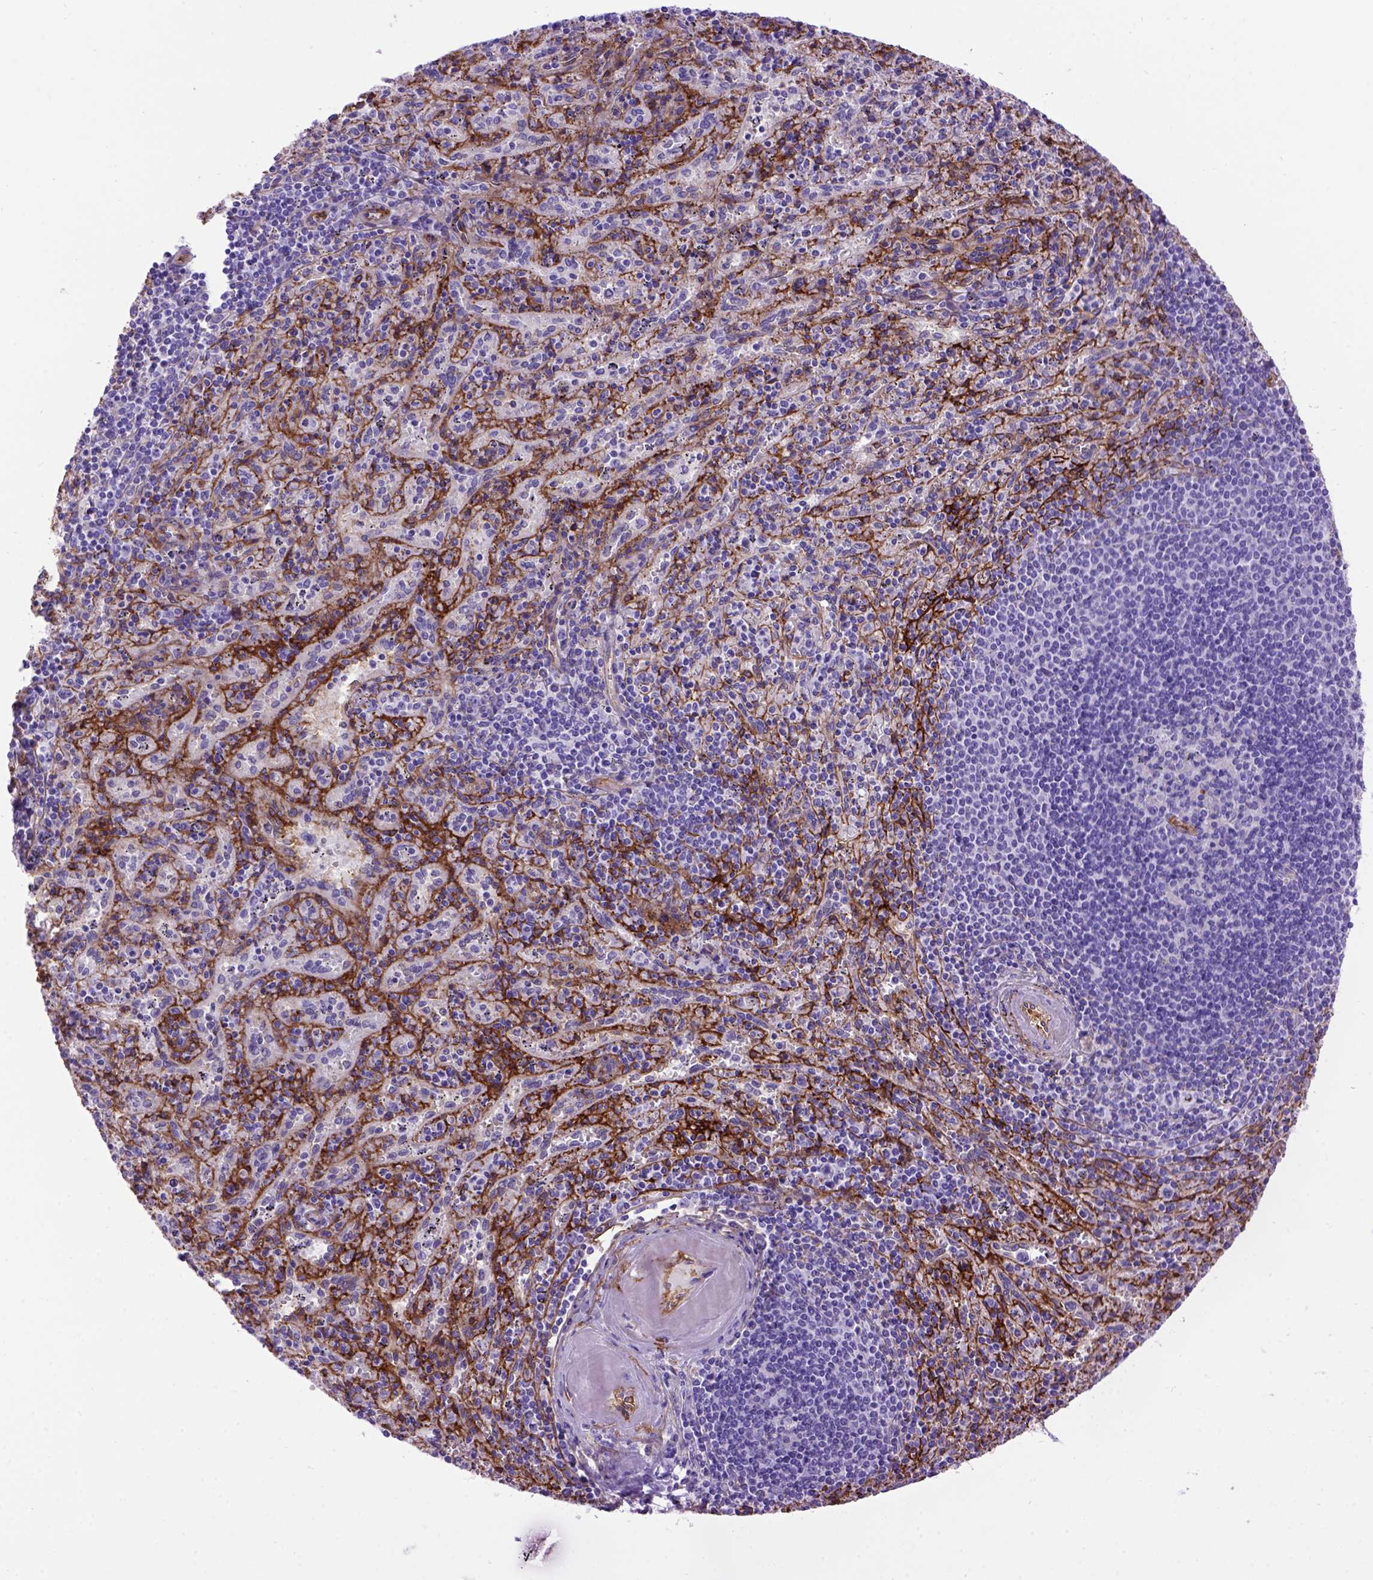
{"staining": {"intensity": "negative", "quantity": "none", "location": "none"}, "tissue": "spleen", "cell_type": "Cells in red pulp", "image_type": "normal", "snomed": [{"axis": "morphology", "description": "Normal tissue, NOS"}, {"axis": "topography", "description": "Spleen"}], "caption": "DAB immunohistochemical staining of unremarkable spleen demonstrates no significant staining in cells in red pulp.", "gene": "ENG", "patient": {"sex": "male", "age": 57}}